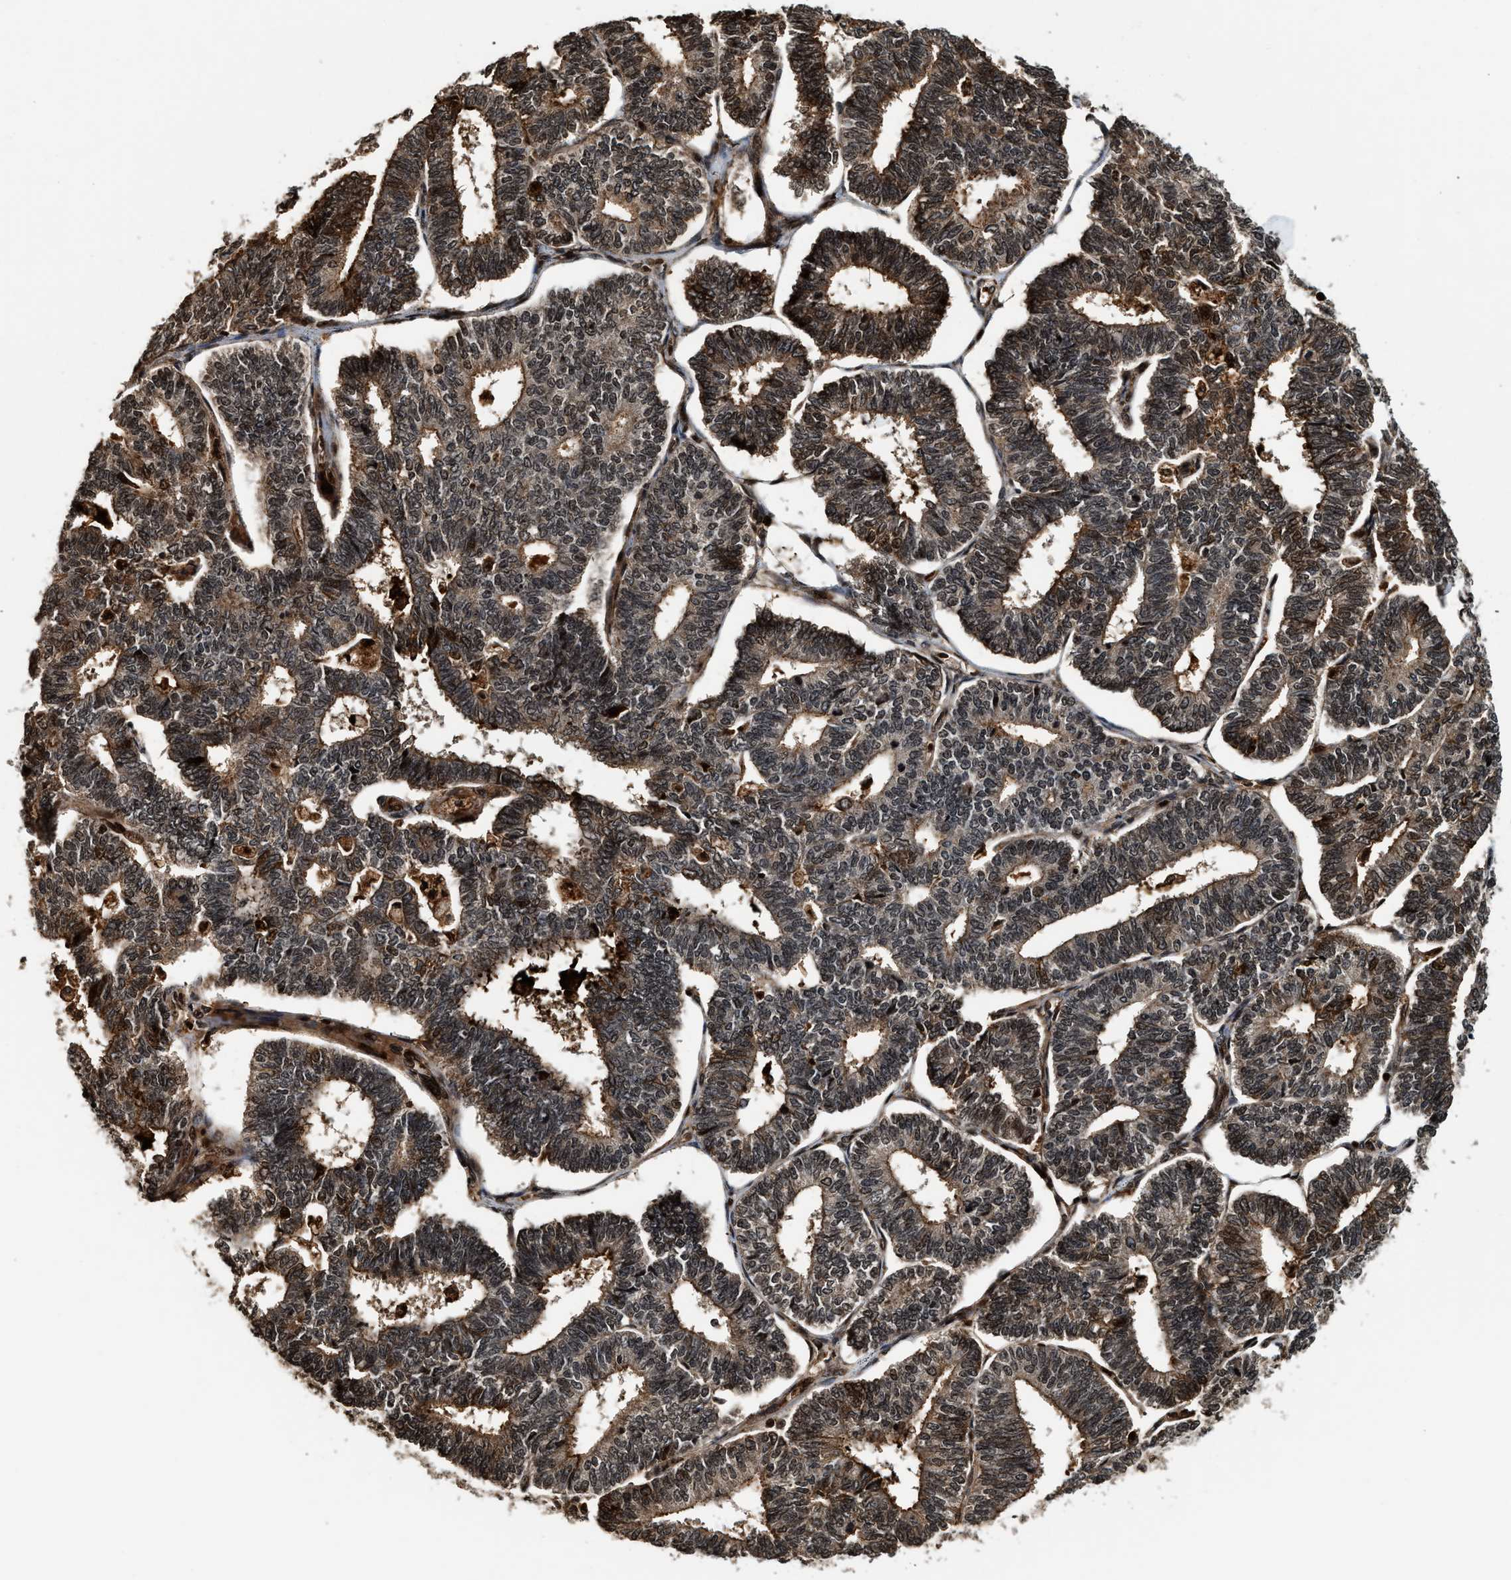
{"staining": {"intensity": "strong", "quantity": ">75%", "location": "cytoplasmic/membranous,nuclear"}, "tissue": "endometrial cancer", "cell_type": "Tumor cells", "image_type": "cancer", "snomed": [{"axis": "morphology", "description": "Adenocarcinoma, NOS"}, {"axis": "topography", "description": "Endometrium"}], "caption": "A histopathology image of endometrial cancer stained for a protein demonstrates strong cytoplasmic/membranous and nuclear brown staining in tumor cells.", "gene": "MDM2", "patient": {"sex": "female", "age": 70}}